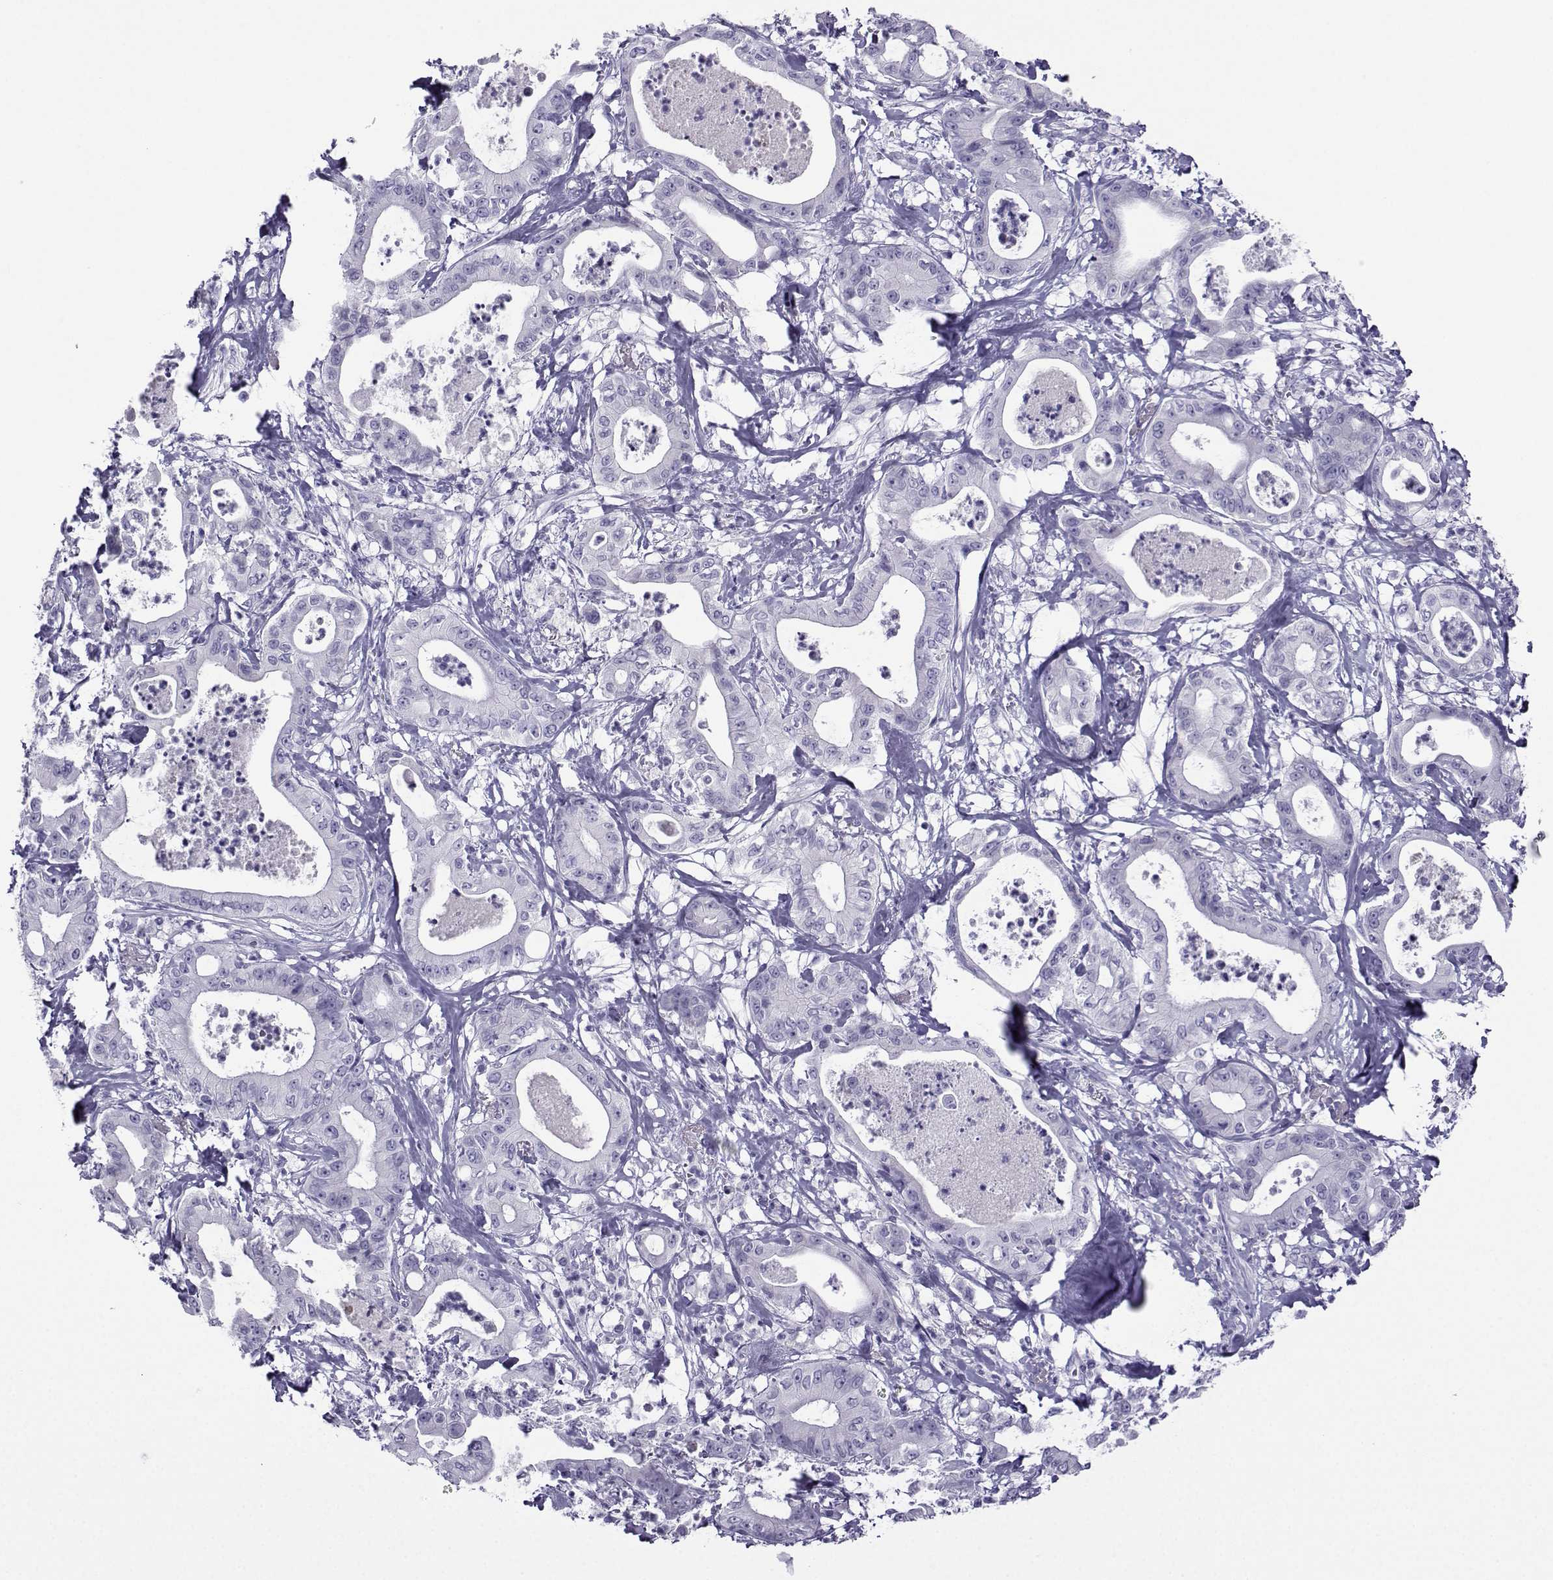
{"staining": {"intensity": "negative", "quantity": "none", "location": "none"}, "tissue": "pancreatic cancer", "cell_type": "Tumor cells", "image_type": "cancer", "snomed": [{"axis": "morphology", "description": "Adenocarcinoma, NOS"}, {"axis": "topography", "description": "Pancreas"}], "caption": "Tumor cells show no significant protein staining in pancreatic cancer. The staining was performed using DAB (3,3'-diaminobenzidine) to visualize the protein expression in brown, while the nuclei were stained in blue with hematoxylin (Magnification: 20x).", "gene": "CRYBB1", "patient": {"sex": "male", "age": 71}}